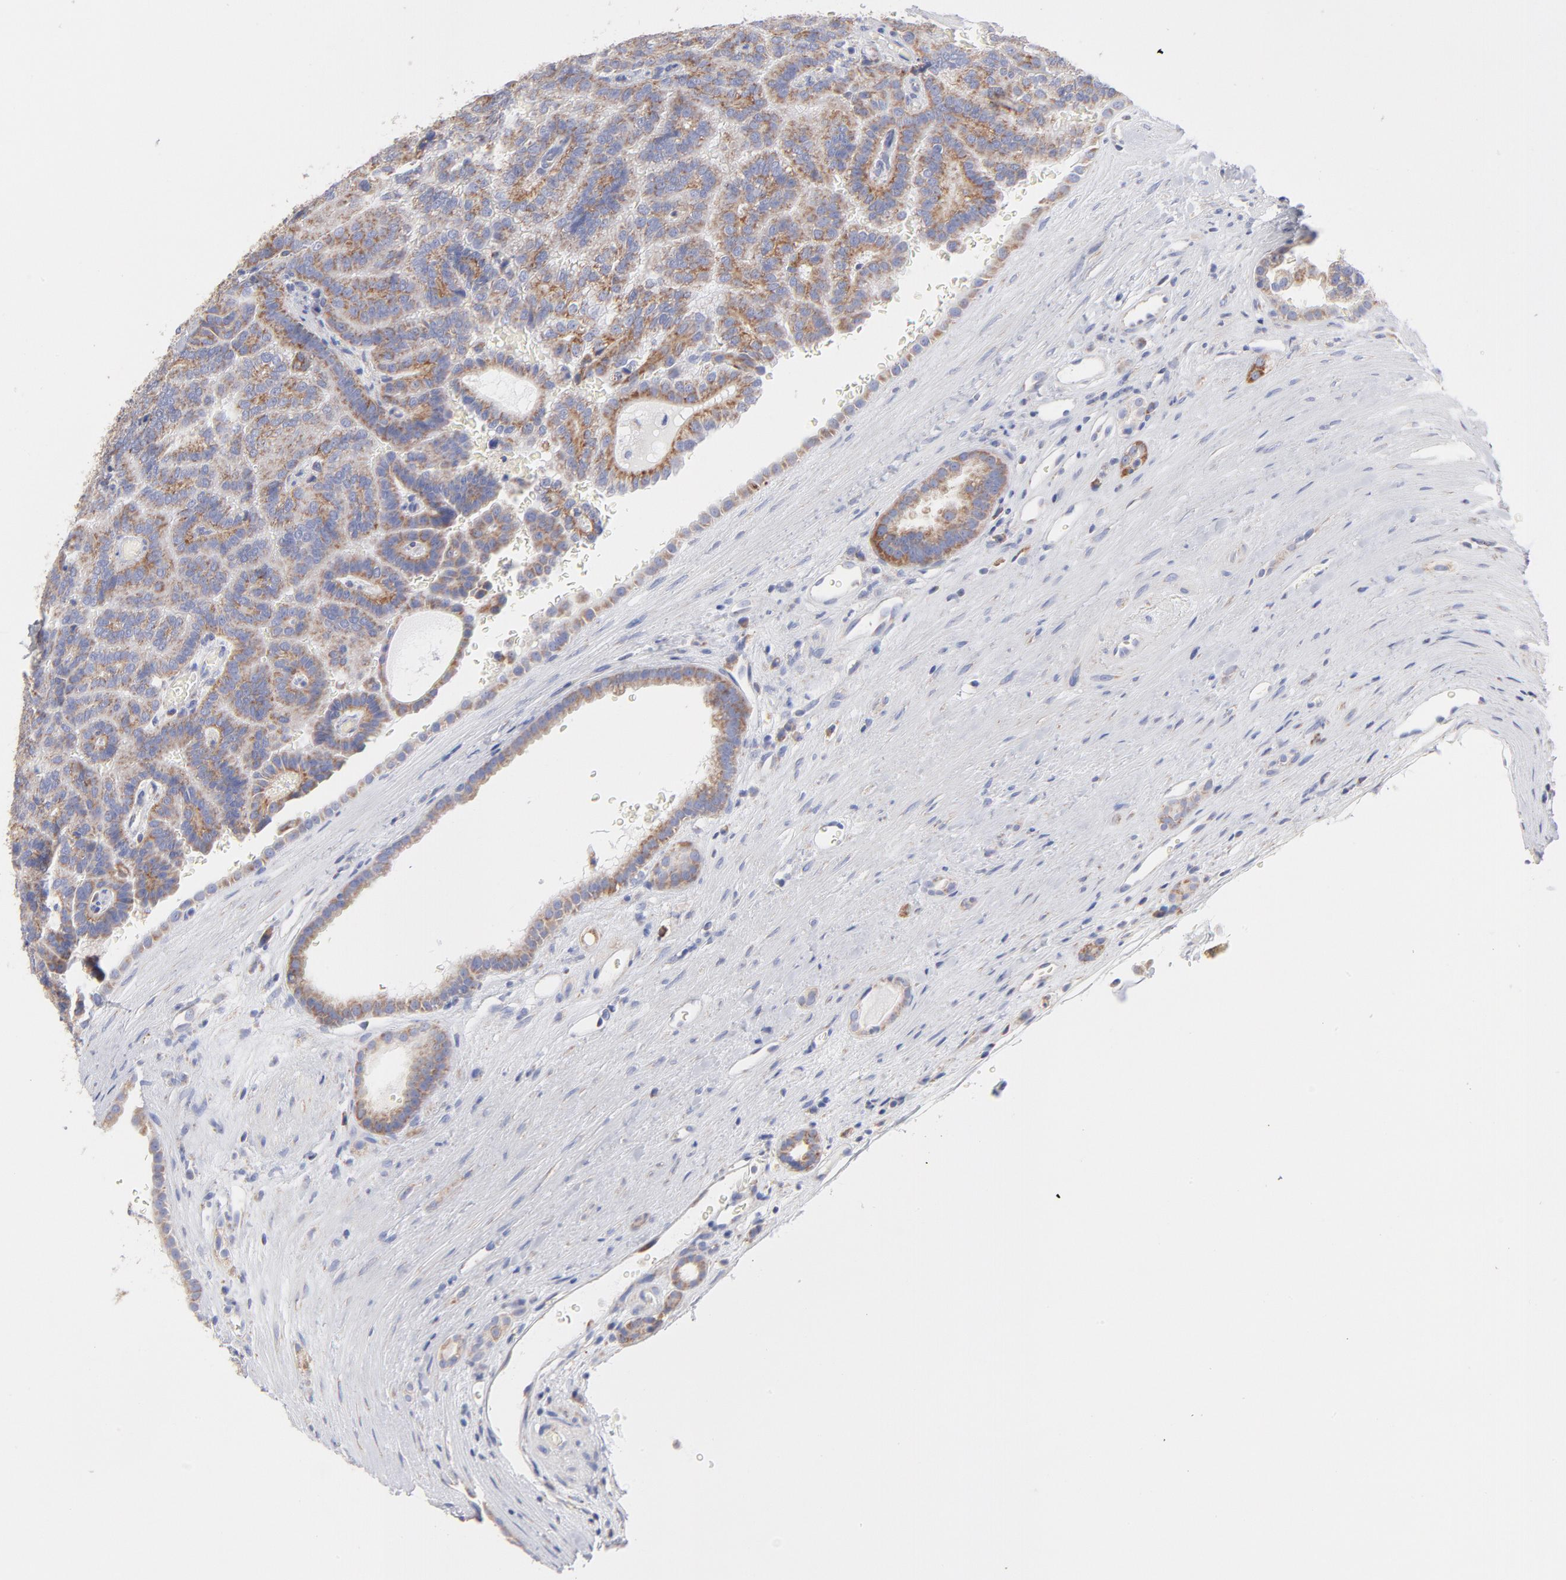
{"staining": {"intensity": "strong", "quantity": "<25%", "location": "cytoplasmic/membranous"}, "tissue": "renal cancer", "cell_type": "Tumor cells", "image_type": "cancer", "snomed": [{"axis": "morphology", "description": "Adenocarcinoma, NOS"}, {"axis": "topography", "description": "Kidney"}], "caption": "Renal adenocarcinoma was stained to show a protein in brown. There is medium levels of strong cytoplasmic/membranous expression in approximately <25% of tumor cells.", "gene": "TIMM8A", "patient": {"sex": "male", "age": 61}}